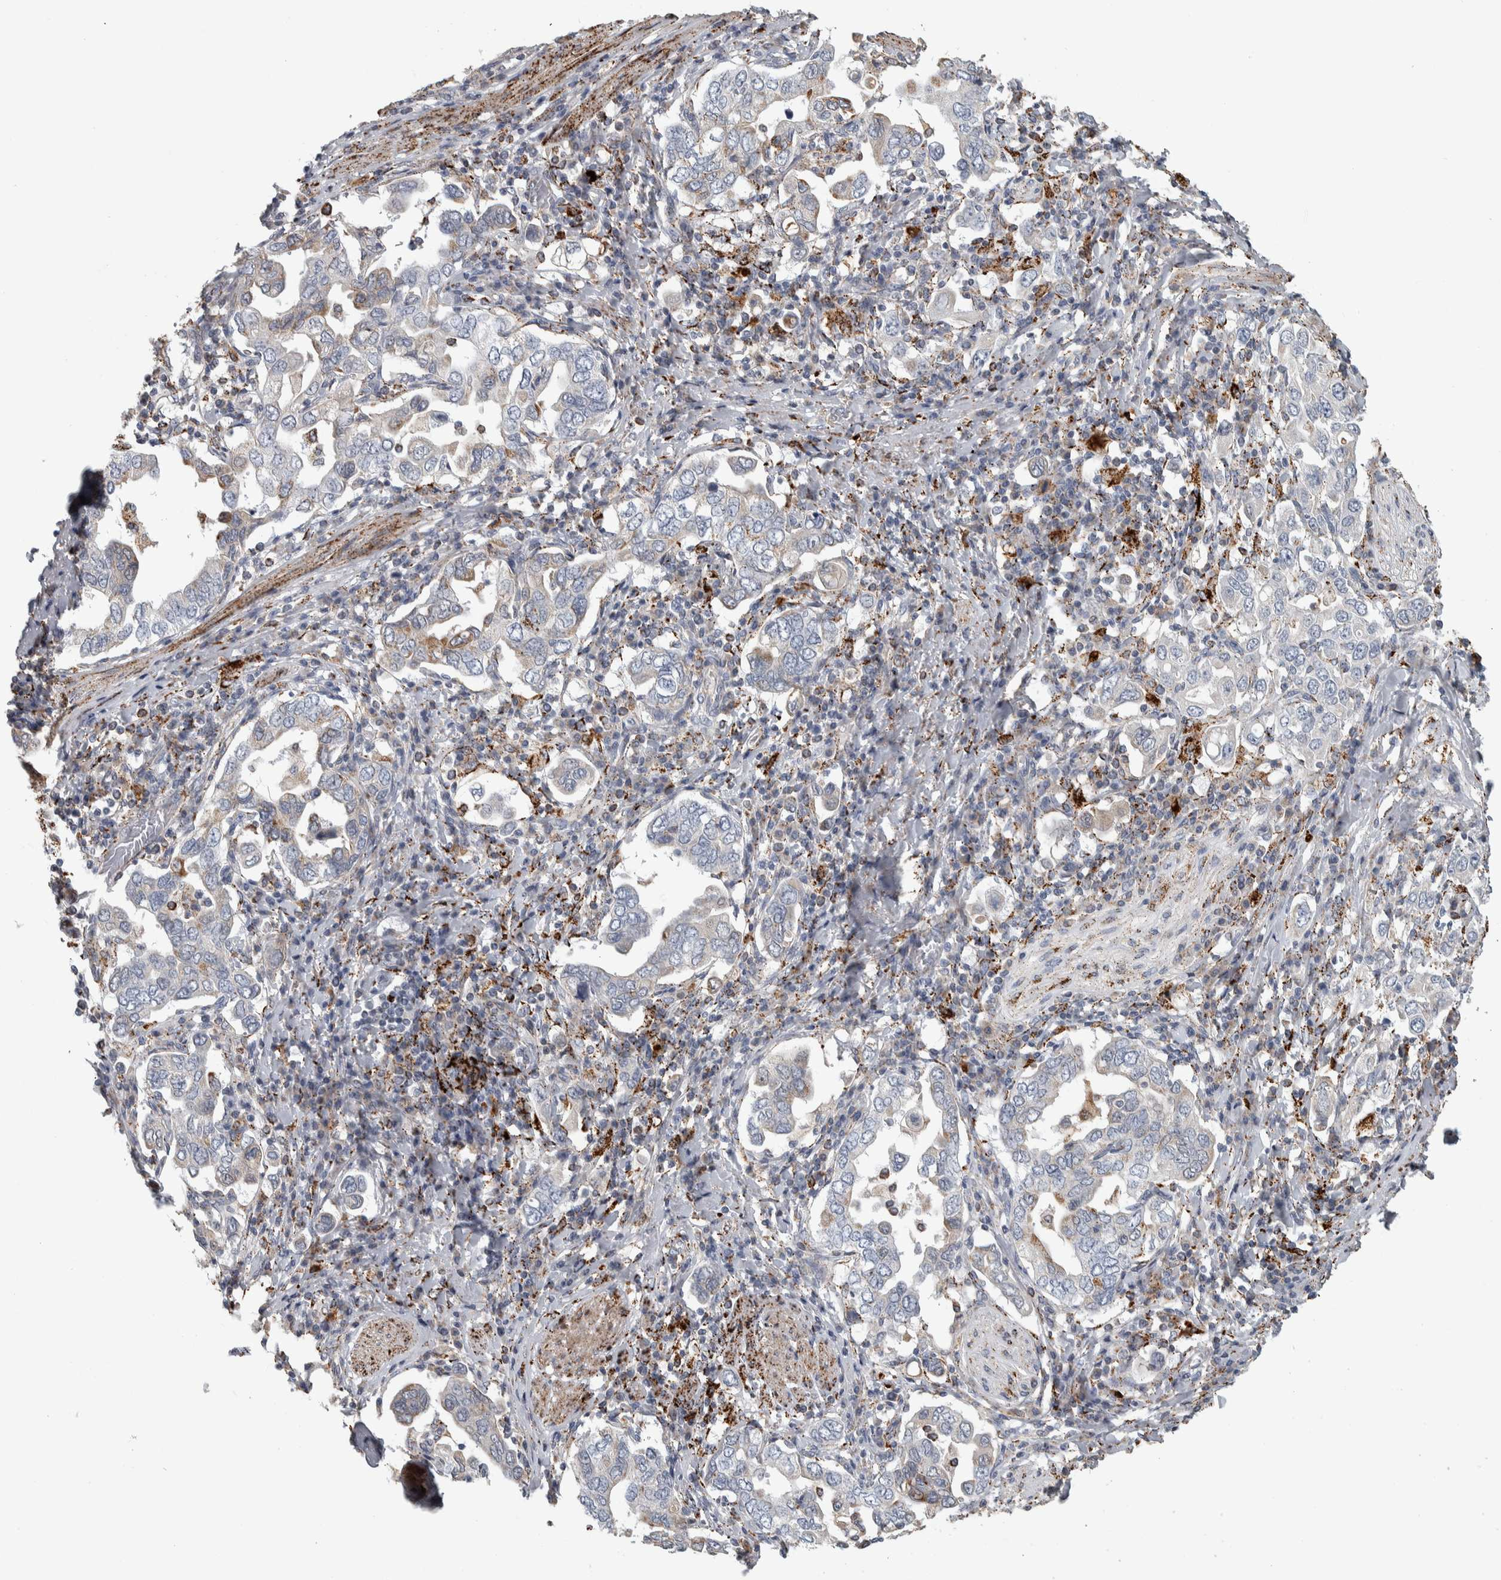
{"staining": {"intensity": "weak", "quantity": "<25%", "location": "cytoplasmic/membranous"}, "tissue": "stomach cancer", "cell_type": "Tumor cells", "image_type": "cancer", "snomed": [{"axis": "morphology", "description": "Adenocarcinoma, NOS"}, {"axis": "topography", "description": "Stomach, upper"}], "caption": "An image of human stomach cancer (adenocarcinoma) is negative for staining in tumor cells. Brightfield microscopy of immunohistochemistry stained with DAB (3,3'-diaminobenzidine) (brown) and hematoxylin (blue), captured at high magnification.", "gene": "FAM78A", "patient": {"sex": "male", "age": 62}}